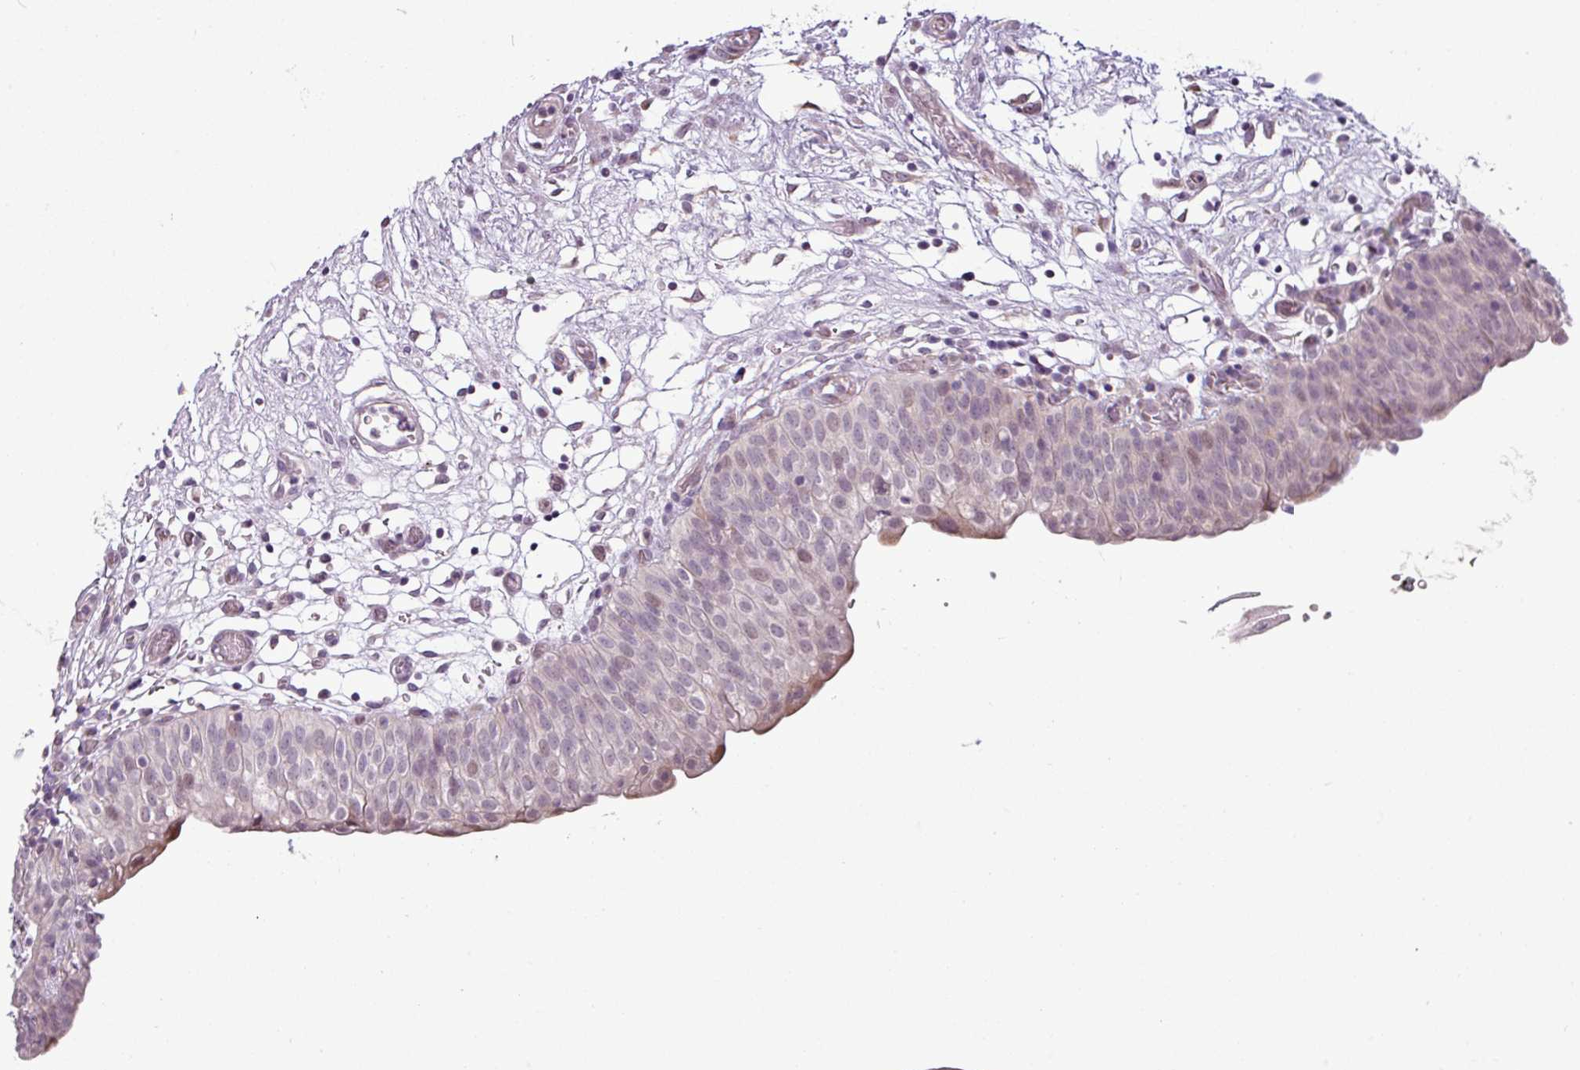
{"staining": {"intensity": "weak", "quantity": "<25%", "location": "cytoplasmic/membranous,nuclear"}, "tissue": "urinary bladder", "cell_type": "Urothelial cells", "image_type": "normal", "snomed": [{"axis": "morphology", "description": "Normal tissue, NOS"}, {"axis": "topography", "description": "Urinary bladder"}], "caption": "Human urinary bladder stained for a protein using IHC reveals no positivity in urothelial cells.", "gene": "GPT2", "patient": {"sex": "male", "age": 55}}